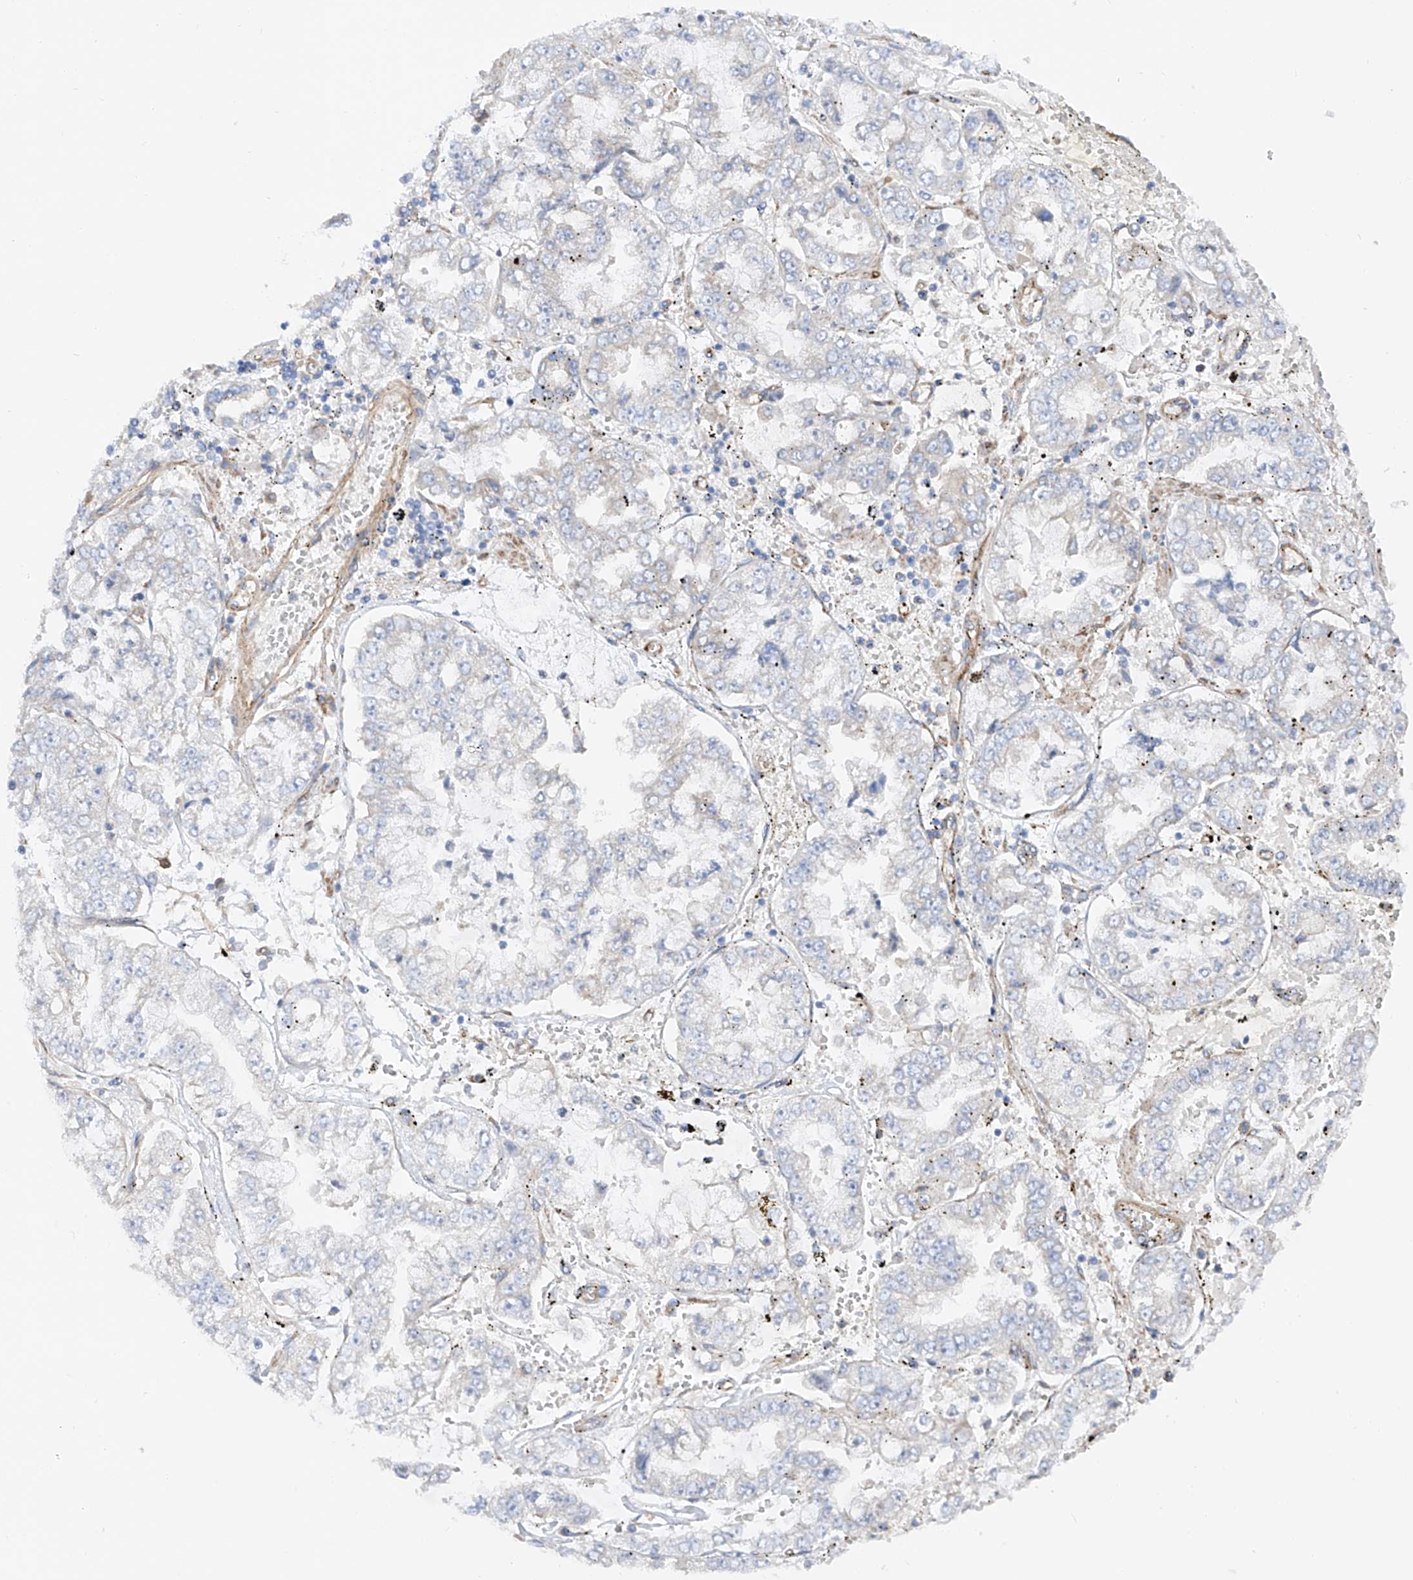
{"staining": {"intensity": "negative", "quantity": "none", "location": "none"}, "tissue": "stomach cancer", "cell_type": "Tumor cells", "image_type": "cancer", "snomed": [{"axis": "morphology", "description": "Adenocarcinoma, NOS"}, {"axis": "topography", "description": "Stomach"}], "caption": "Tumor cells show no significant protein positivity in adenocarcinoma (stomach). (Immunohistochemistry (ihc), brightfield microscopy, high magnification).", "gene": "LCA5", "patient": {"sex": "male", "age": 76}}